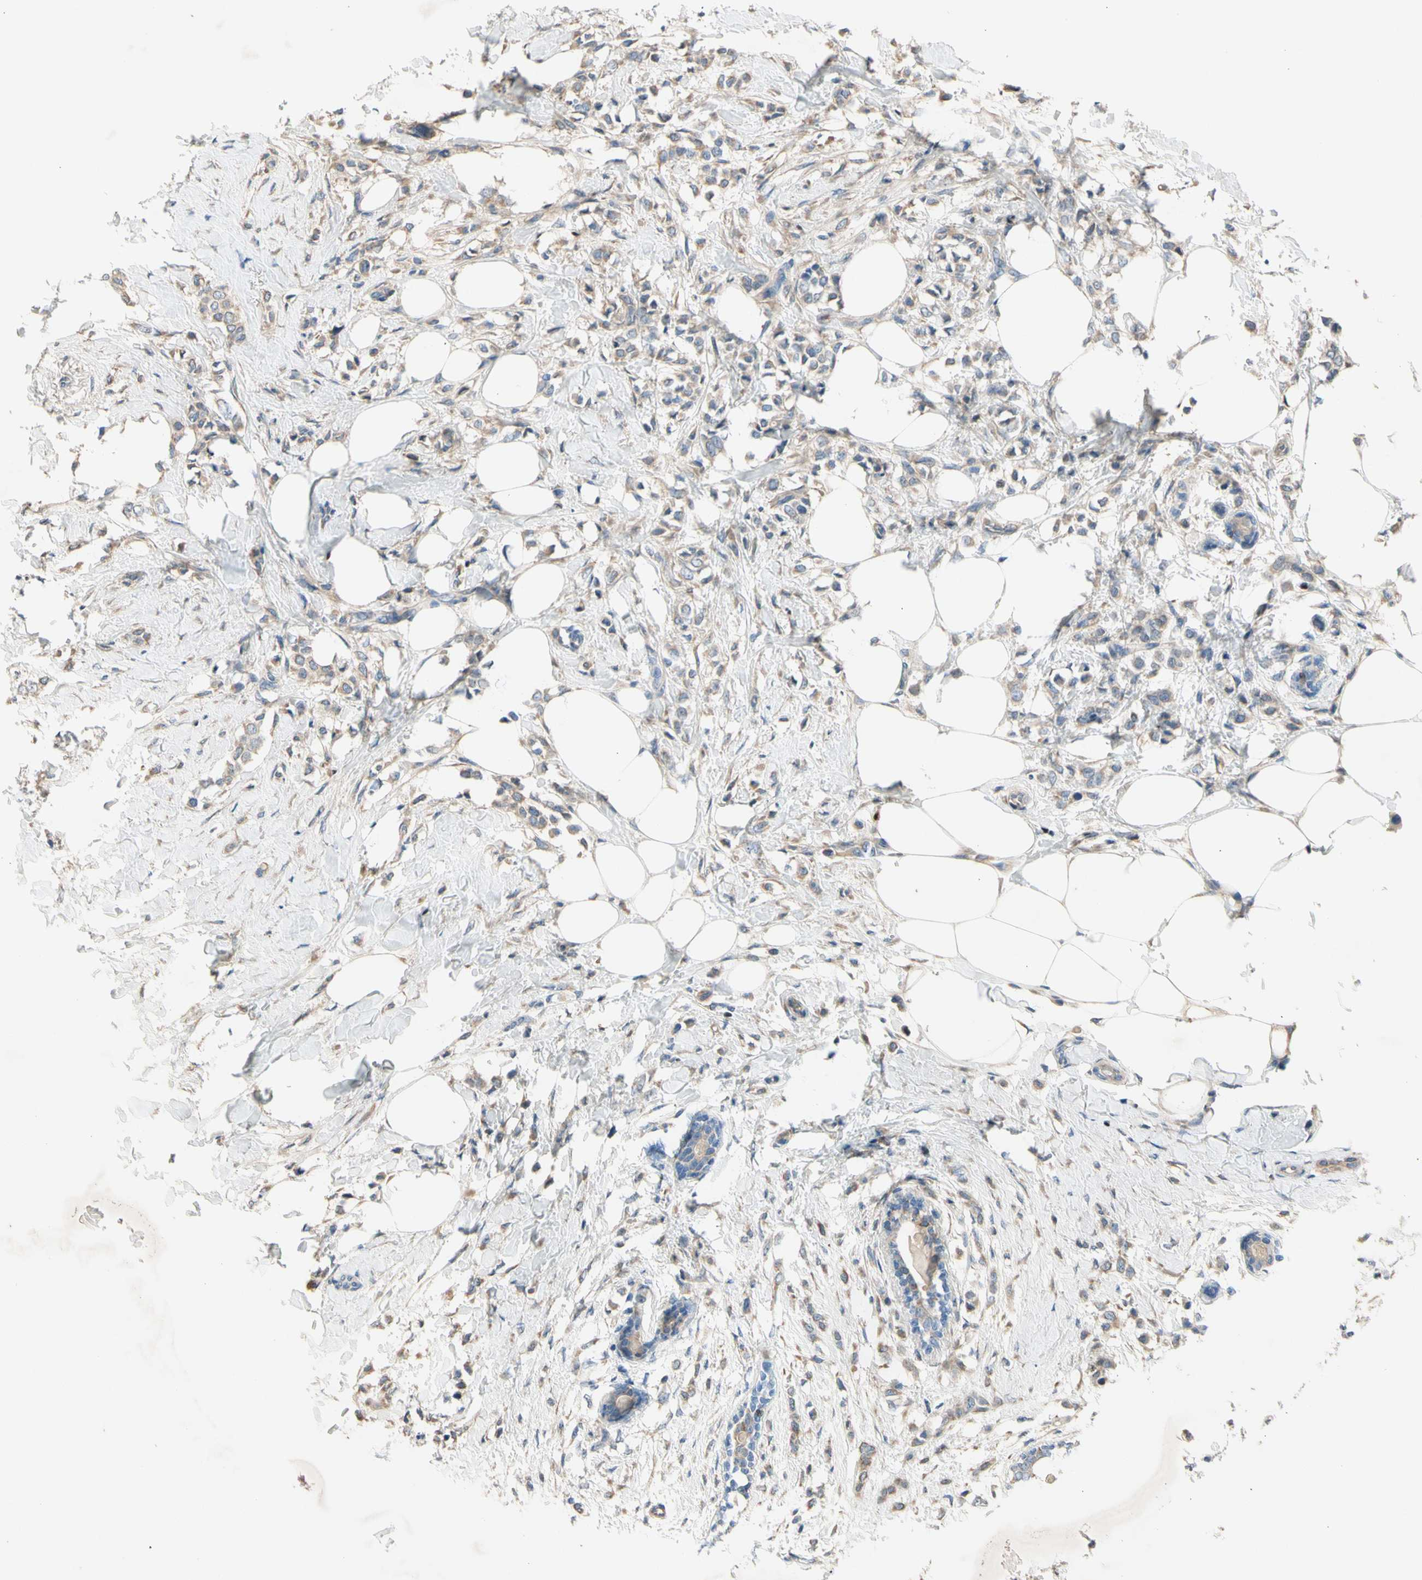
{"staining": {"intensity": "weak", "quantity": "25%-75%", "location": "cytoplasmic/membranous"}, "tissue": "breast cancer", "cell_type": "Tumor cells", "image_type": "cancer", "snomed": [{"axis": "morphology", "description": "Lobular carcinoma, in situ"}, {"axis": "morphology", "description": "Lobular carcinoma"}, {"axis": "topography", "description": "Breast"}], "caption": "Immunohistochemistry of breast cancer exhibits low levels of weak cytoplasmic/membranous staining in approximately 25%-75% of tumor cells.", "gene": "TBX21", "patient": {"sex": "female", "age": 41}}